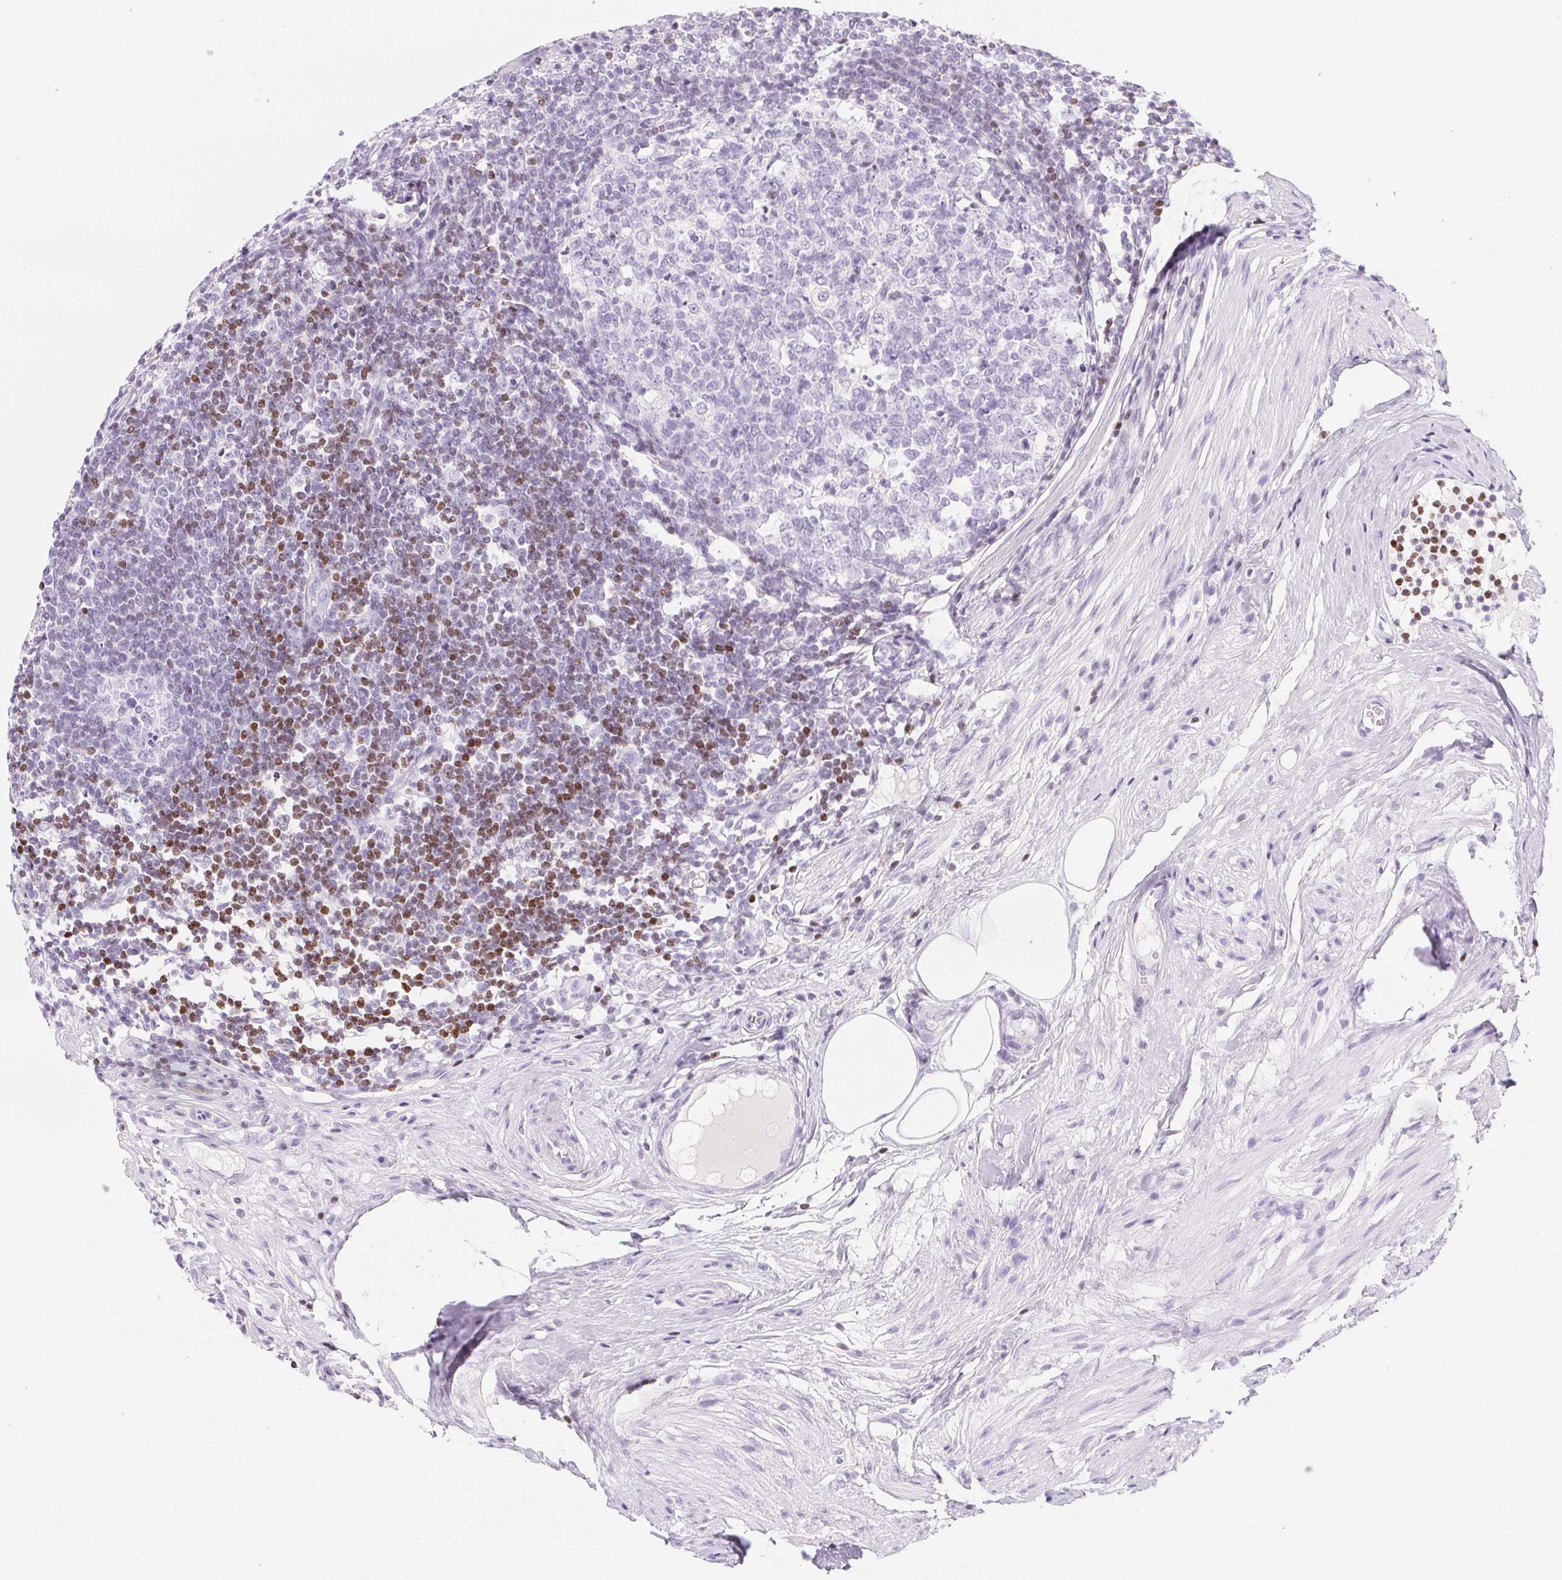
{"staining": {"intensity": "negative", "quantity": "none", "location": "none"}, "tissue": "appendix", "cell_type": "Glandular cells", "image_type": "normal", "snomed": [{"axis": "morphology", "description": "Normal tissue, NOS"}, {"axis": "topography", "description": "Appendix"}], "caption": "Photomicrograph shows no protein positivity in glandular cells of normal appendix. (Immunohistochemistry (ihc), brightfield microscopy, high magnification).", "gene": "BEND2", "patient": {"sex": "female", "age": 56}}